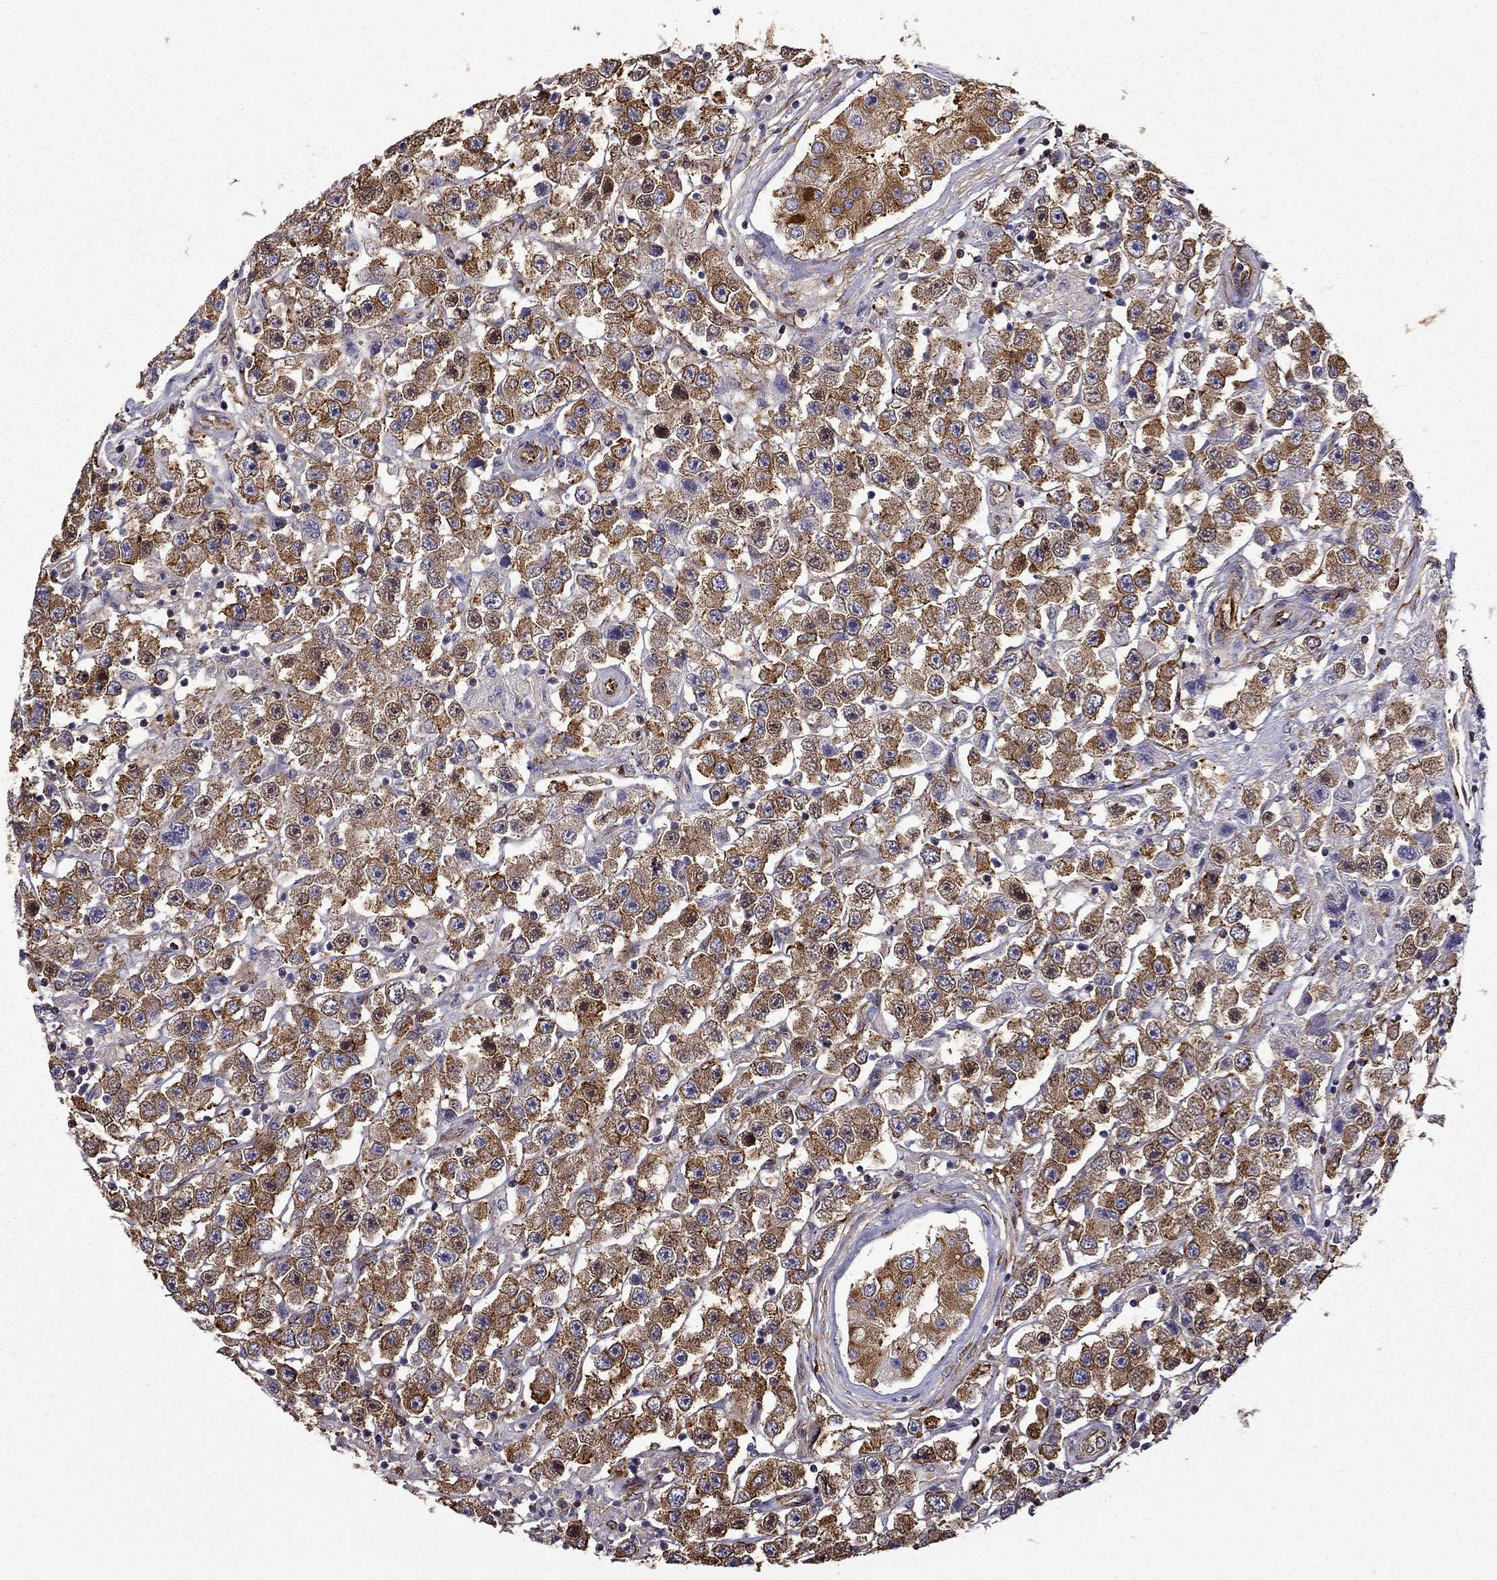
{"staining": {"intensity": "strong", "quantity": ">75%", "location": "cytoplasmic/membranous"}, "tissue": "testis cancer", "cell_type": "Tumor cells", "image_type": "cancer", "snomed": [{"axis": "morphology", "description": "Seminoma, NOS"}, {"axis": "topography", "description": "Testis"}], "caption": "Strong cytoplasmic/membranous protein staining is seen in about >75% of tumor cells in seminoma (testis).", "gene": "MAP4", "patient": {"sex": "male", "age": 45}}